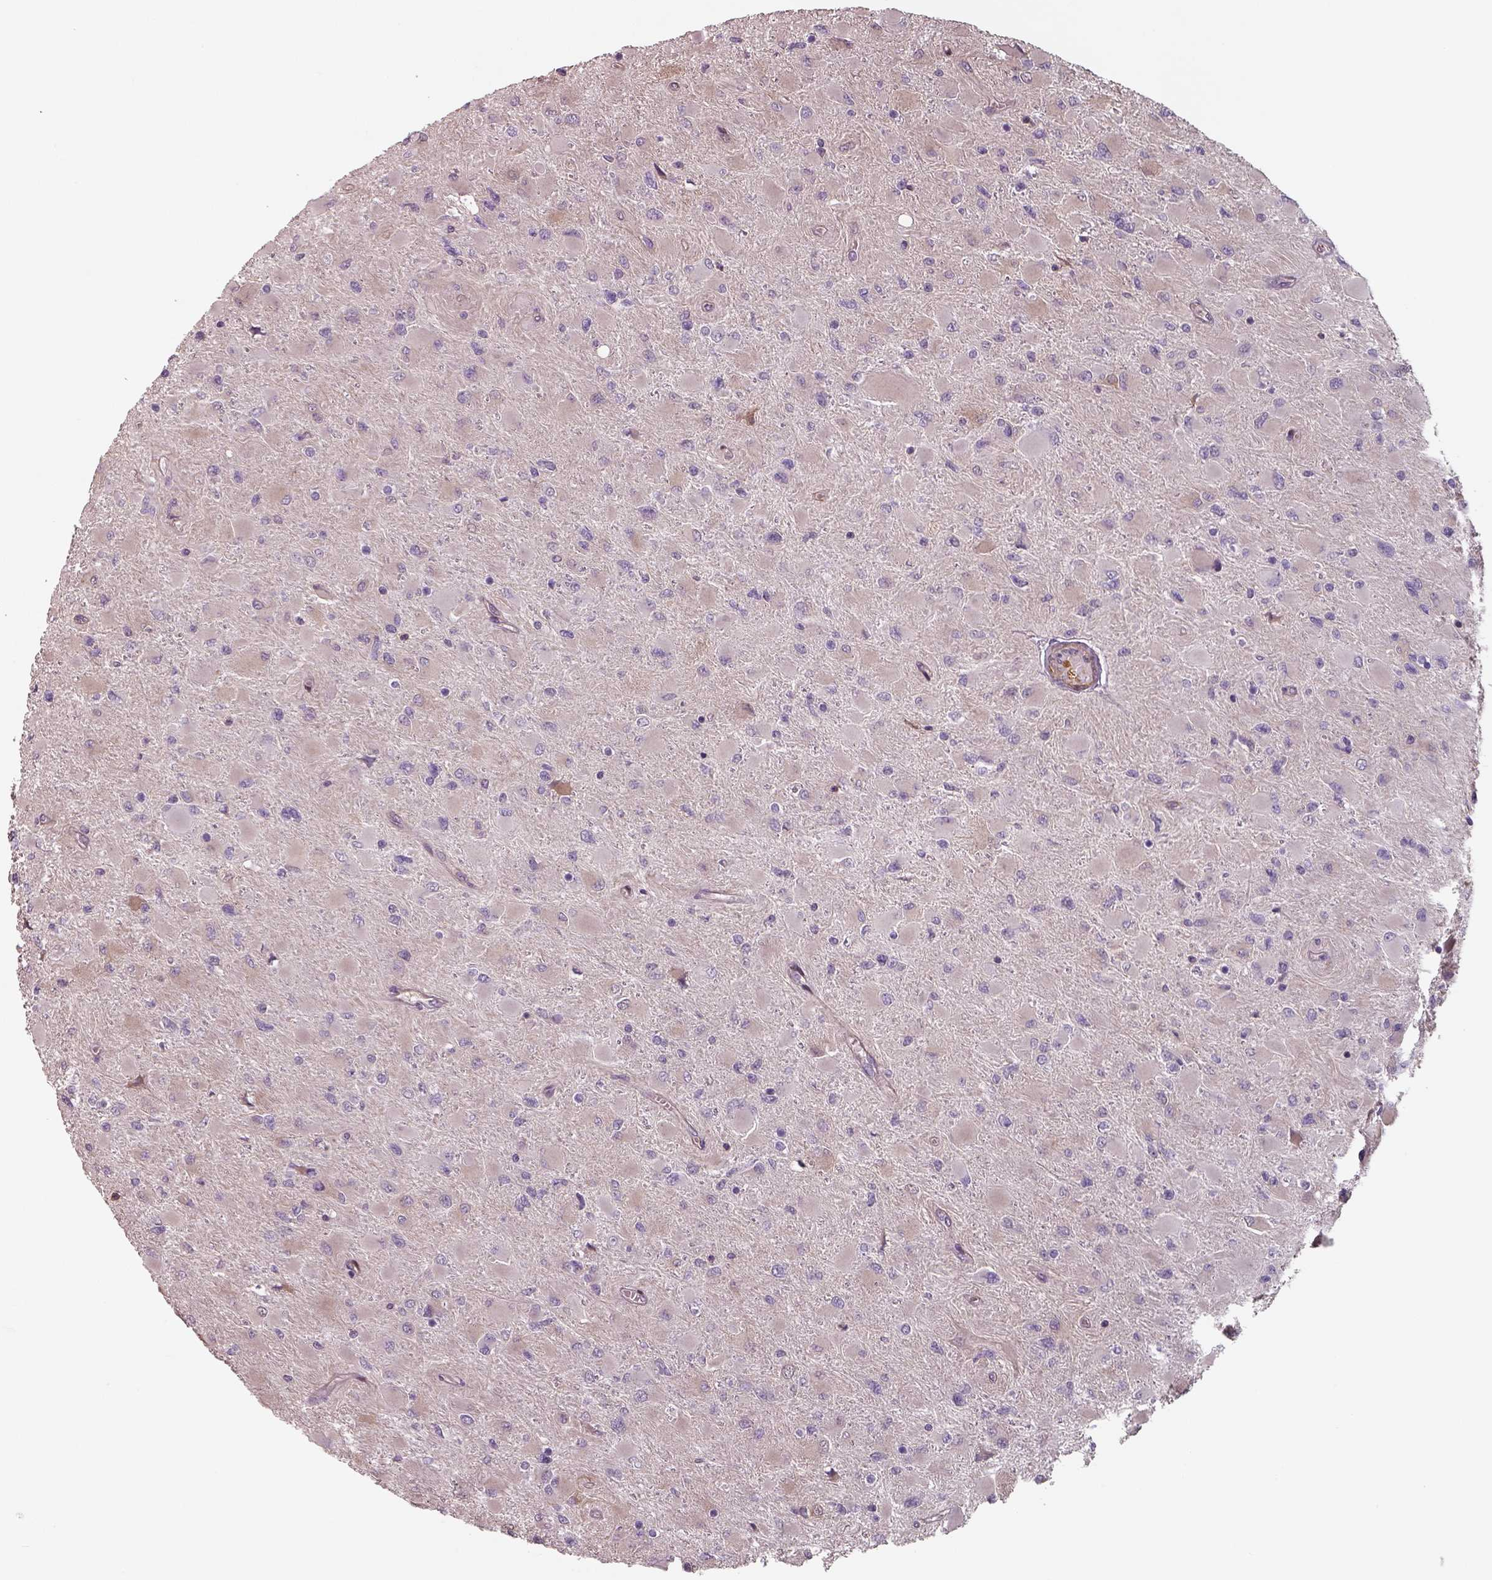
{"staining": {"intensity": "negative", "quantity": "none", "location": "none"}, "tissue": "glioma", "cell_type": "Tumor cells", "image_type": "cancer", "snomed": [{"axis": "morphology", "description": "Glioma, malignant, High grade"}, {"axis": "topography", "description": "Cerebral cortex"}], "caption": "Malignant glioma (high-grade) stained for a protein using immunohistochemistry (IHC) reveals no staining tumor cells.", "gene": "ISYNA1", "patient": {"sex": "female", "age": 36}}